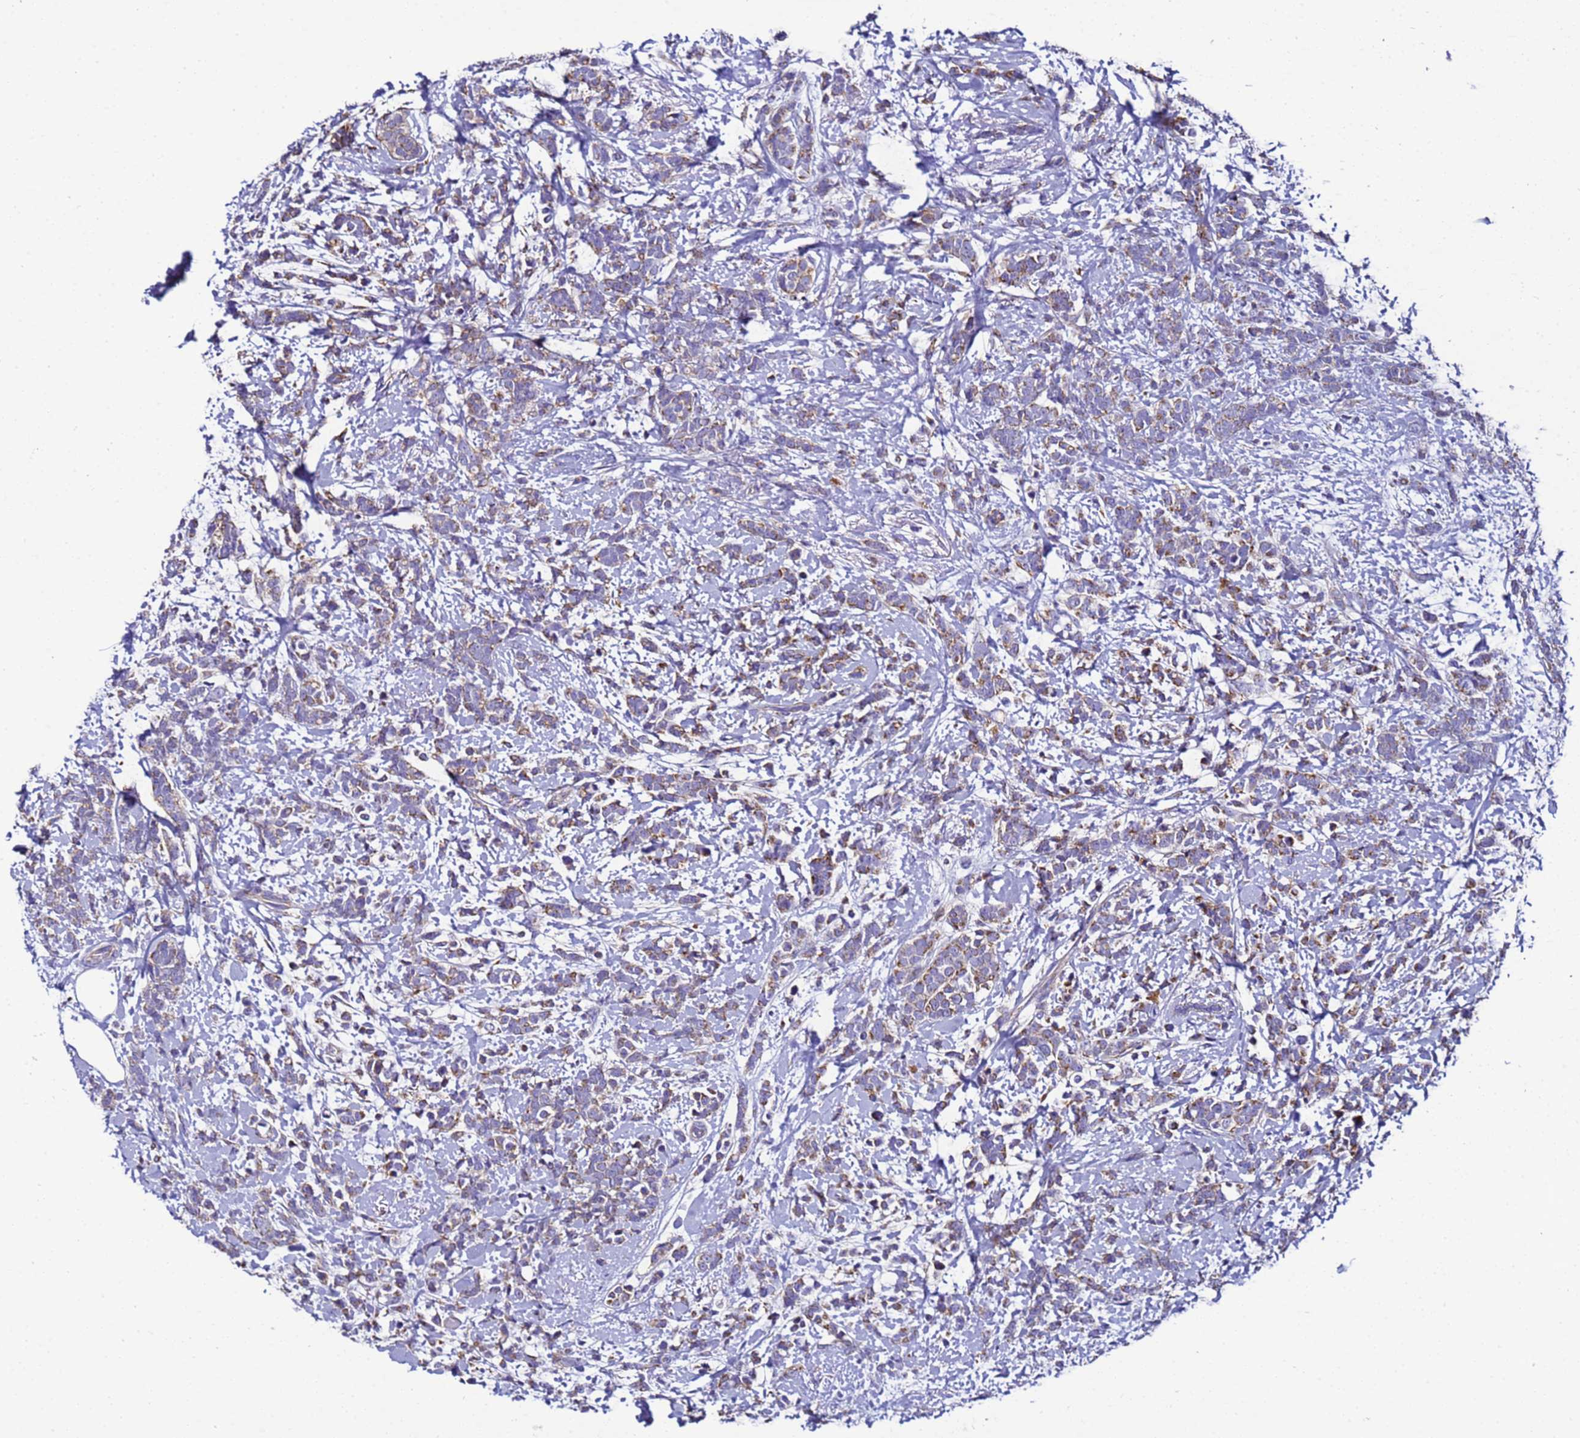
{"staining": {"intensity": "moderate", "quantity": ">75%", "location": "cytoplasmic/membranous"}, "tissue": "breast cancer", "cell_type": "Tumor cells", "image_type": "cancer", "snomed": [{"axis": "morphology", "description": "Lobular carcinoma"}, {"axis": "topography", "description": "Breast"}], "caption": "Brown immunohistochemical staining in breast cancer (lobular carcinoma) demonstrates moderate cytoplasmic/membranous staining in about >75% of tumor cells. The staining is performed using DAB brown chromogen to label protein expression. The nuclei are counter-stained blue using hematoxylin.", "gene": "HIGD2A", "patient": {"sex": "female", "age": 58}}